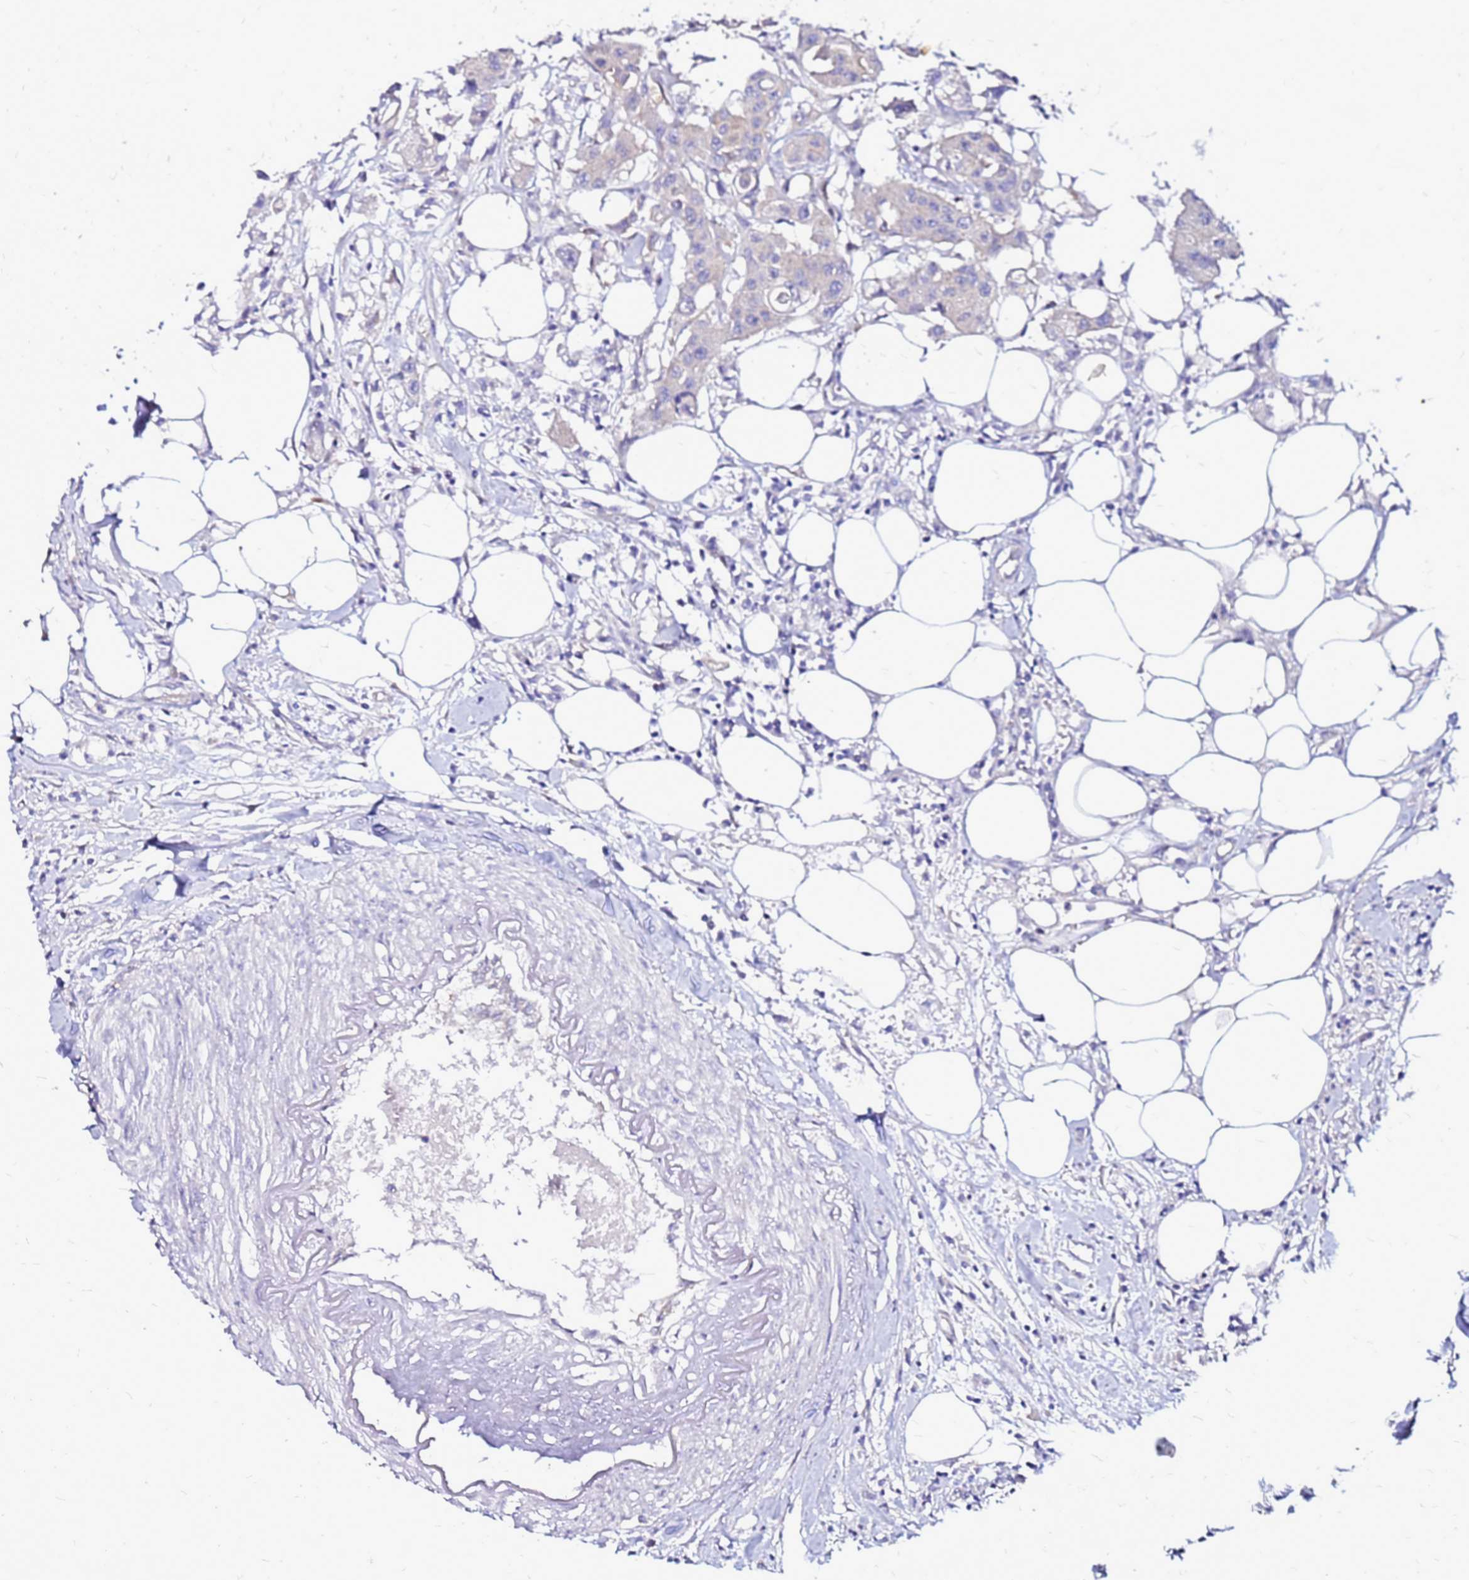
{"staining": {"intensity": "negative", "quantity": "none", "location": "none"}, "tissue": "colorectal cancer", "cell_type": "Tumor cells", "image_type": "cancer", "snomed": [{"axis": "morphology", "description": "Adenocarcinoma, NOS"}, {"axis": "topography", "description": "Colon"}], "caption": "High magnification brightfield microscopy of colorectal adenocarcinoma stained with DAB (brown) and counterstained with hematoxylin (blue): tumor cells show no significant expression.", "gene": "ARHGEF5", "patient": {"sex": "male", "age": 77}}